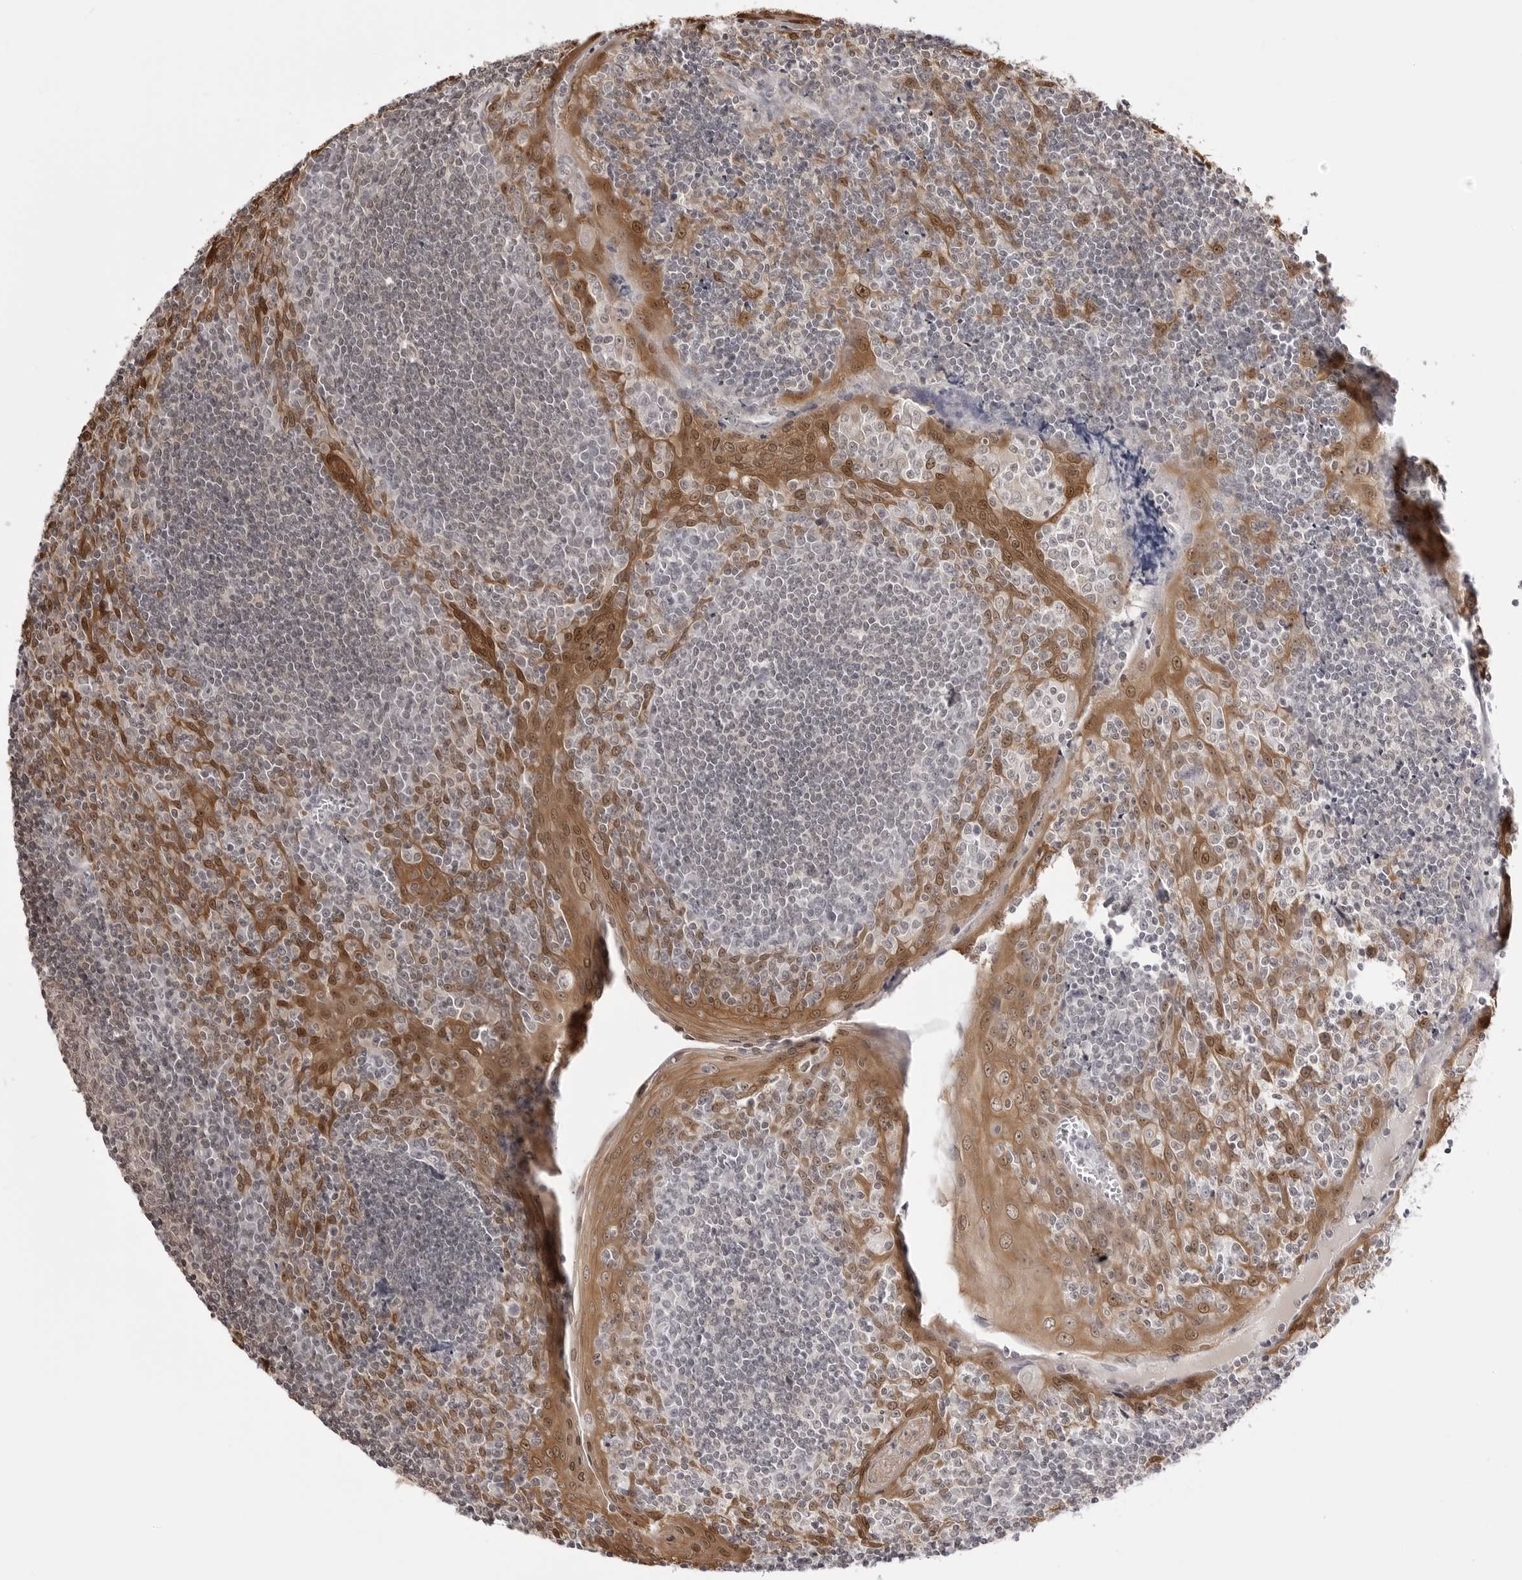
{"staining": {"intensity": "weak", "quantity": "<25%", "location": "nuclear"}, "tissue": "tonsil", "cell_type": "Germinal center cells", "image_type": "normal", "snomed": [{"axis": "morphology", "description": "Normal tissue, NOS"}, {"axis": "topography", "description": "Tonsil"}], "caption": "IHC histopathology image of benign tonsil stained for a protein (brown), which displays no staining in germinal center cells. Nuclei are stained in blue.", "gene": "YWHAG", "patient": {"sex": "male", "age": 27}}